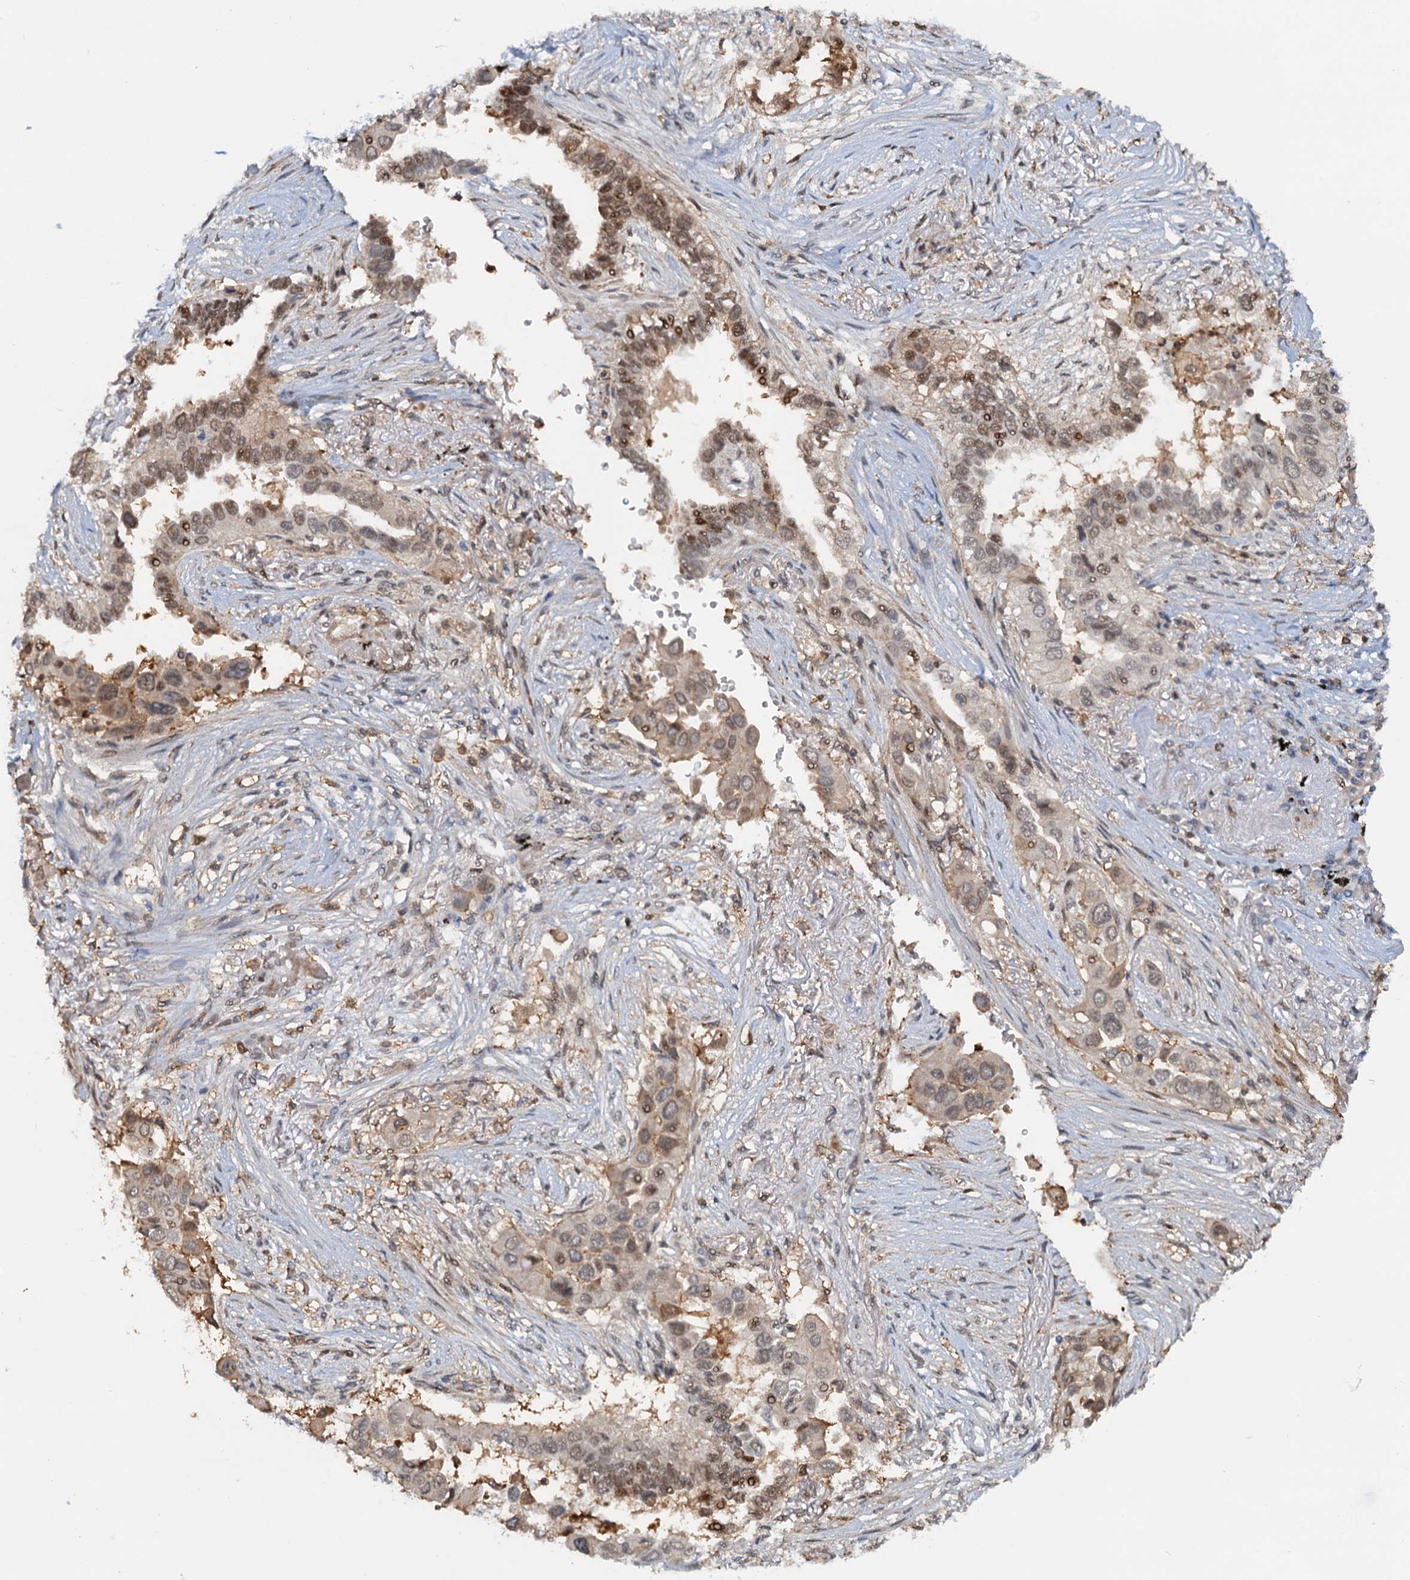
{"staining": {"intensity": "moderate", "quantity": ">75%", "location": "nuclear"}, "tissue": "lung cancer", "cell_type": "Tumor cells", "image_type": "cancer", "snomed": [{"axis": "morphology", "description": "Adenocarcinoma, NOS"}, {"axis": "topography", "description": "Lung"}], "caption": "IHC staining of lung cancer, which shows medium levels of moderate nuclear expression in about >75% of tumor cells indicating moderate nuclear protein positivity. The staining was performed using DAB (3,3'-diaminobenzidine) (brown) for protein detection and nuclei were counterstained in hematoxylin (blue).", "gene": "ZNF609", "patient": {"sex": "female", "age": 76}}